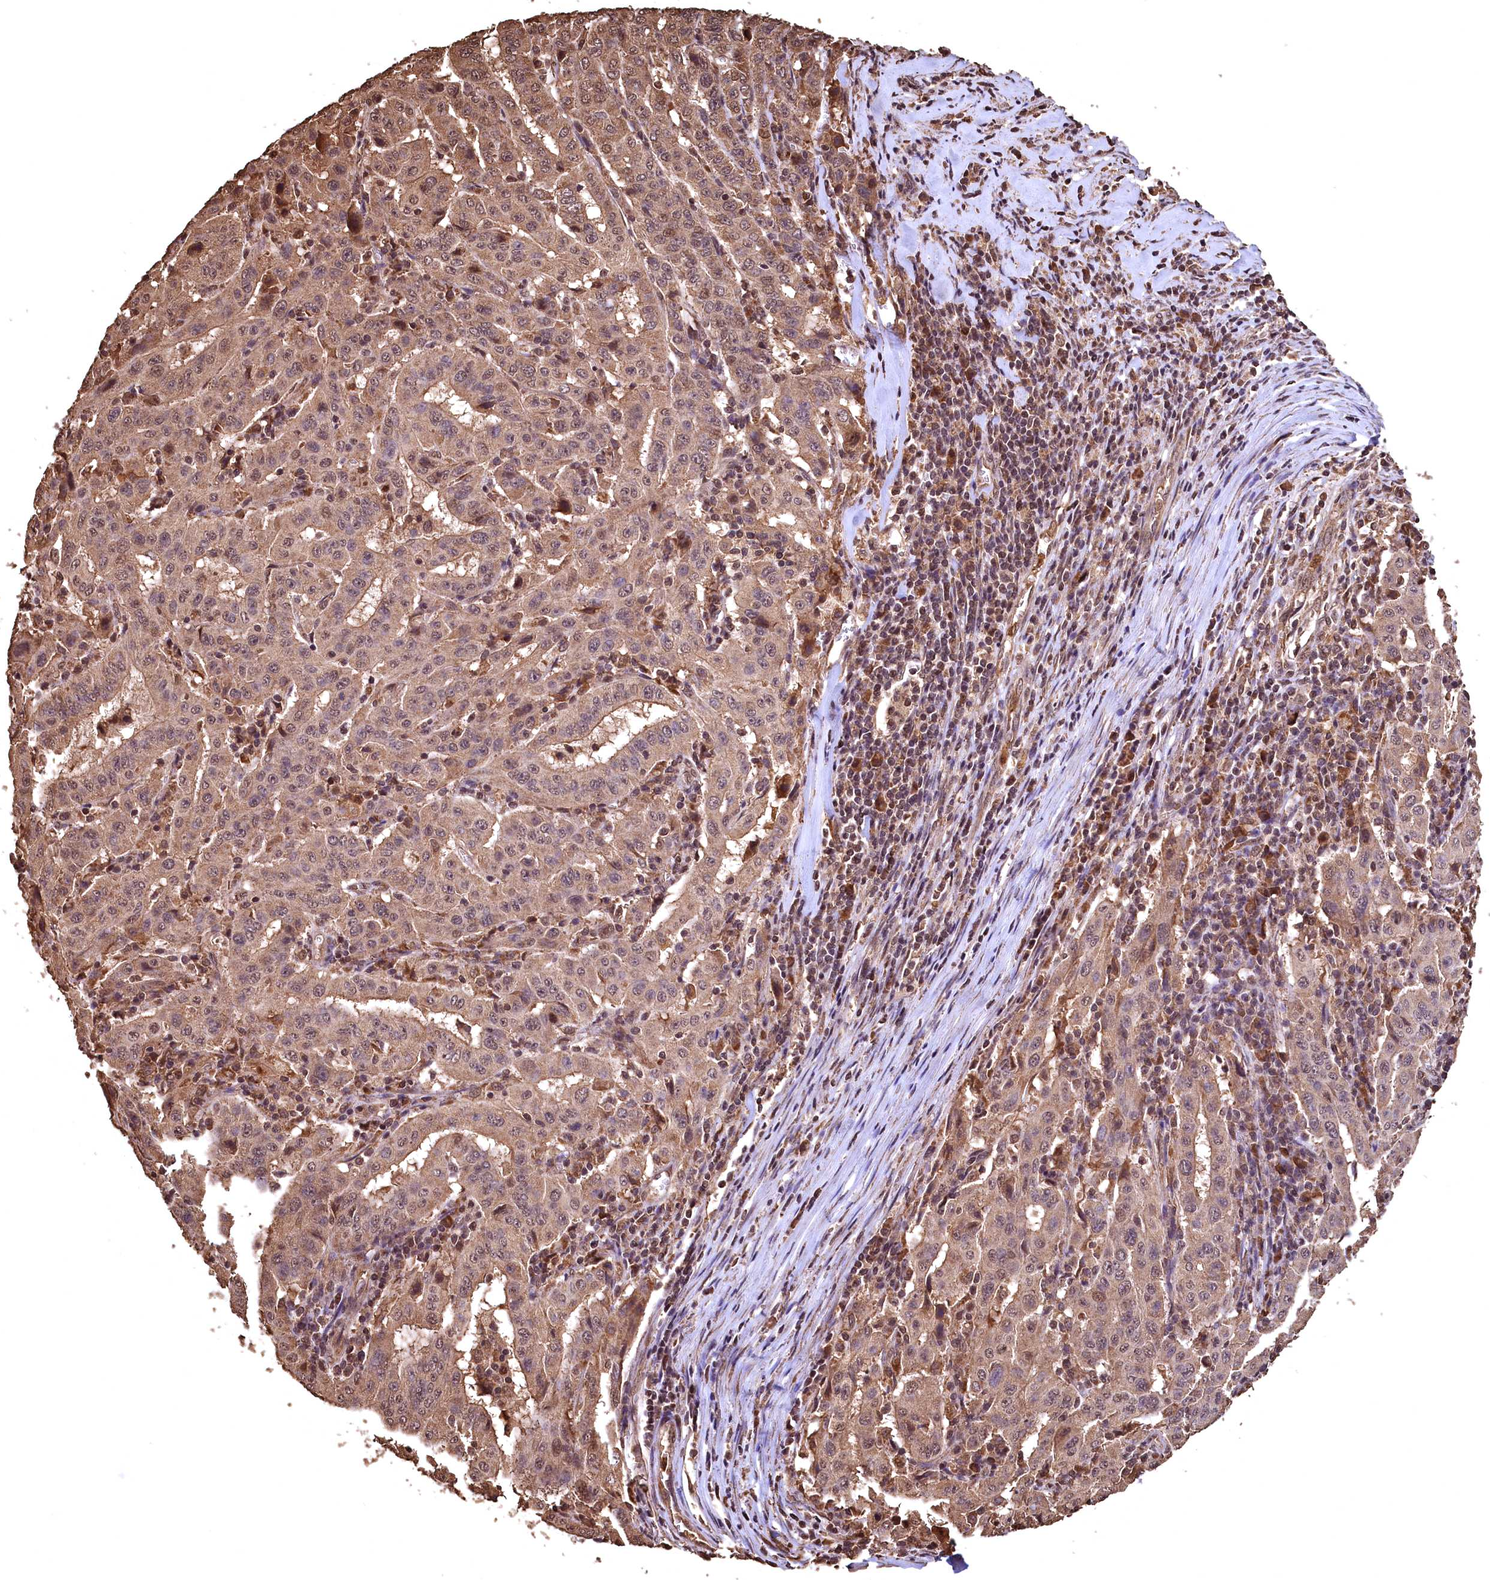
{"staining": {"intensity": "moderate", "quantity": ">75%", "location": "cytoplasmic/membranous,nuclear"}, "tissue": "pancreatic cancer", "cell_type": "Tumor cells", "image_type": "cancer", "snomed": [{"axis": "morphology", "description": "Adenocarcinoma, NOS"}, {"axis": "topography", "description": "Pancreas"}], "caption": "Pancreatic cancer (adenocarcinoma) tissue exhibits moderate cytoplasmic/membranous and nuclear staining in about >75% of tumor cells, visualized by immunohistochemistry. The protein is stained brown, and the nuclei are stained in blue (DAB (3,3'-diaminobenzidine) IHC with brightfield microscopy, high magnification).", "gene": "CEP57L1", "patient": {"sex": "male", "age": 63}}